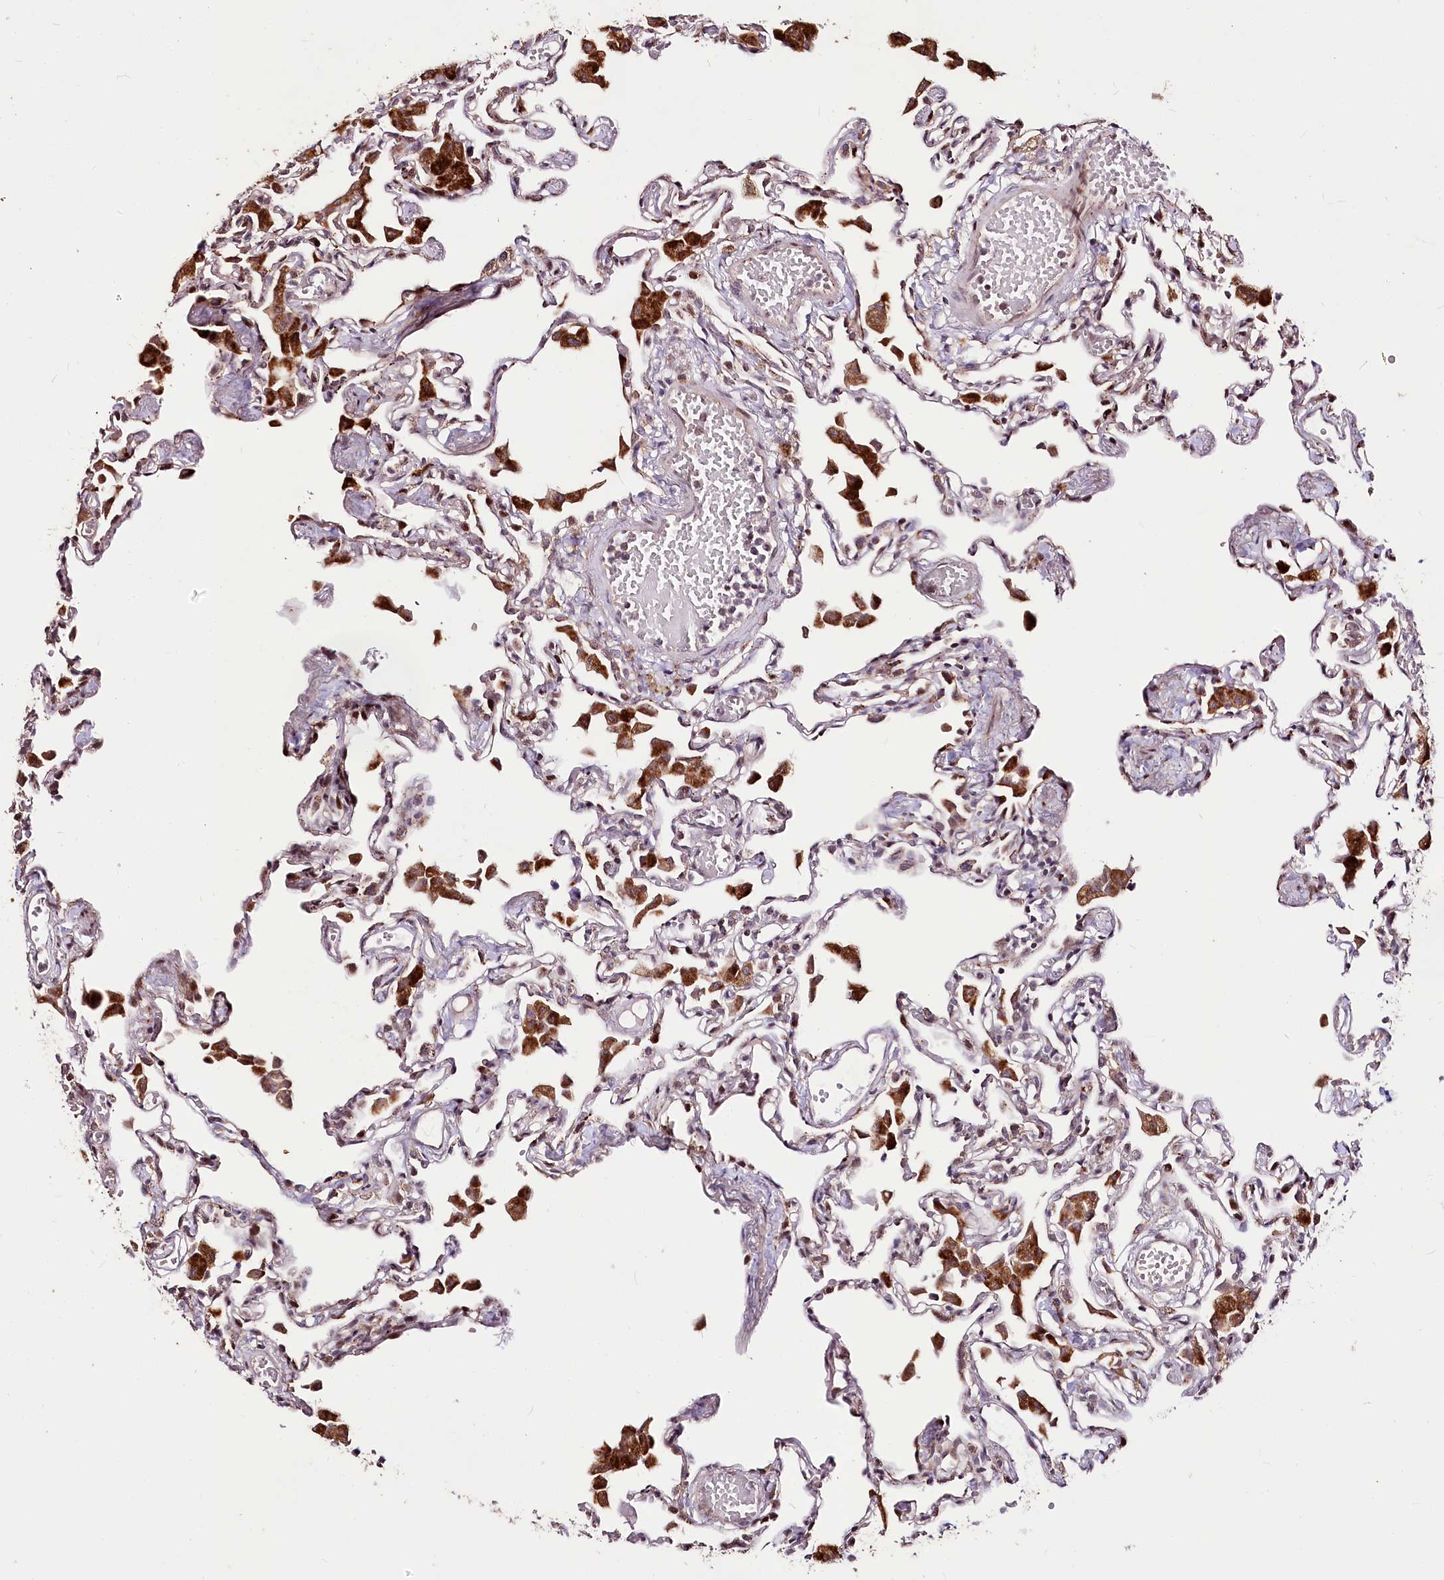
{"staining": {"intensity": "moderate", "quantity": "<25%", "location": "cytoplasmic/membranous,nuclear"}, "tissue": "lung", "cell_type": "Alveolar cells", "image_type": "normal", "snomed": [{"axis": "morphology", "description": "Normal tissue, NOS"}, {"axis": "topography", "description": "Bronchus"}, {"axis": "topography", "description": "Lung"}], "caption": "Immunohistochemical staining of unremarkable human lung displays moderate cytoplasmic/membranous,nuclear protein expression in approximately <25% of alveolar cells. (Brightfield microscopy of DAB IHC at high magnification).", "gene": "CARD19", "patient": {"sex": "female", "age": 49}}